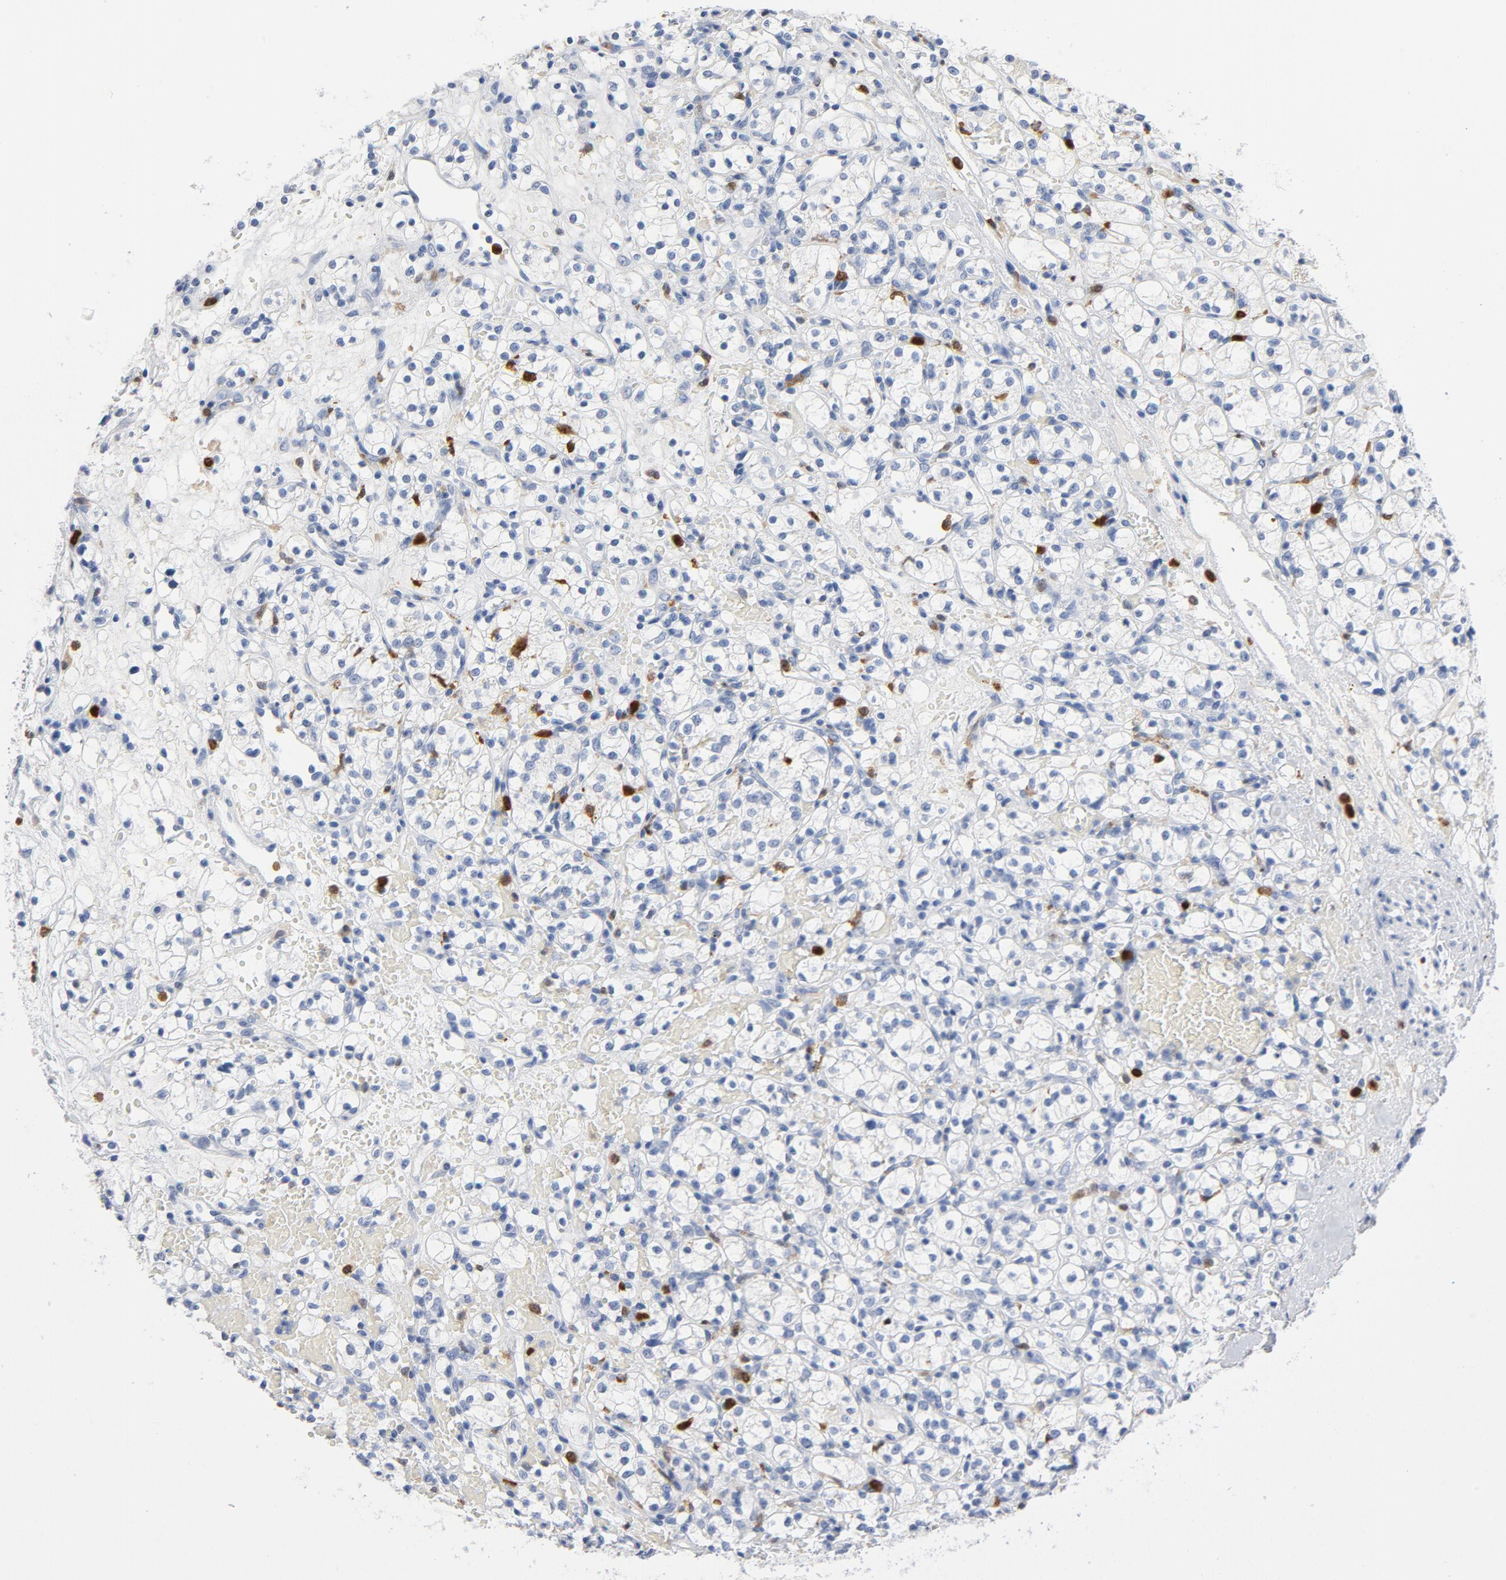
{"staining": {"intensity": "negative", "quantity": "none", "location": "none"}, "tissue": "renal cancer", "cell_type": "Tumor cells", "image_type": "cancer", "snomed": [{"axis": "morphology", "description": "Adenocarcinoma, NOS"}, {"axis": "topography", "description": "Kidney"}], "caption": "Immunohistochemistry (IHC) histopathology image of neoplastic tissue: human renal cancer stained with DAB (3,3'-diaminobenzidine) reveals no significant protein staining in tumor cells.", "gene": "NCF1", "patient": {"sex": "female", "age": 60}}